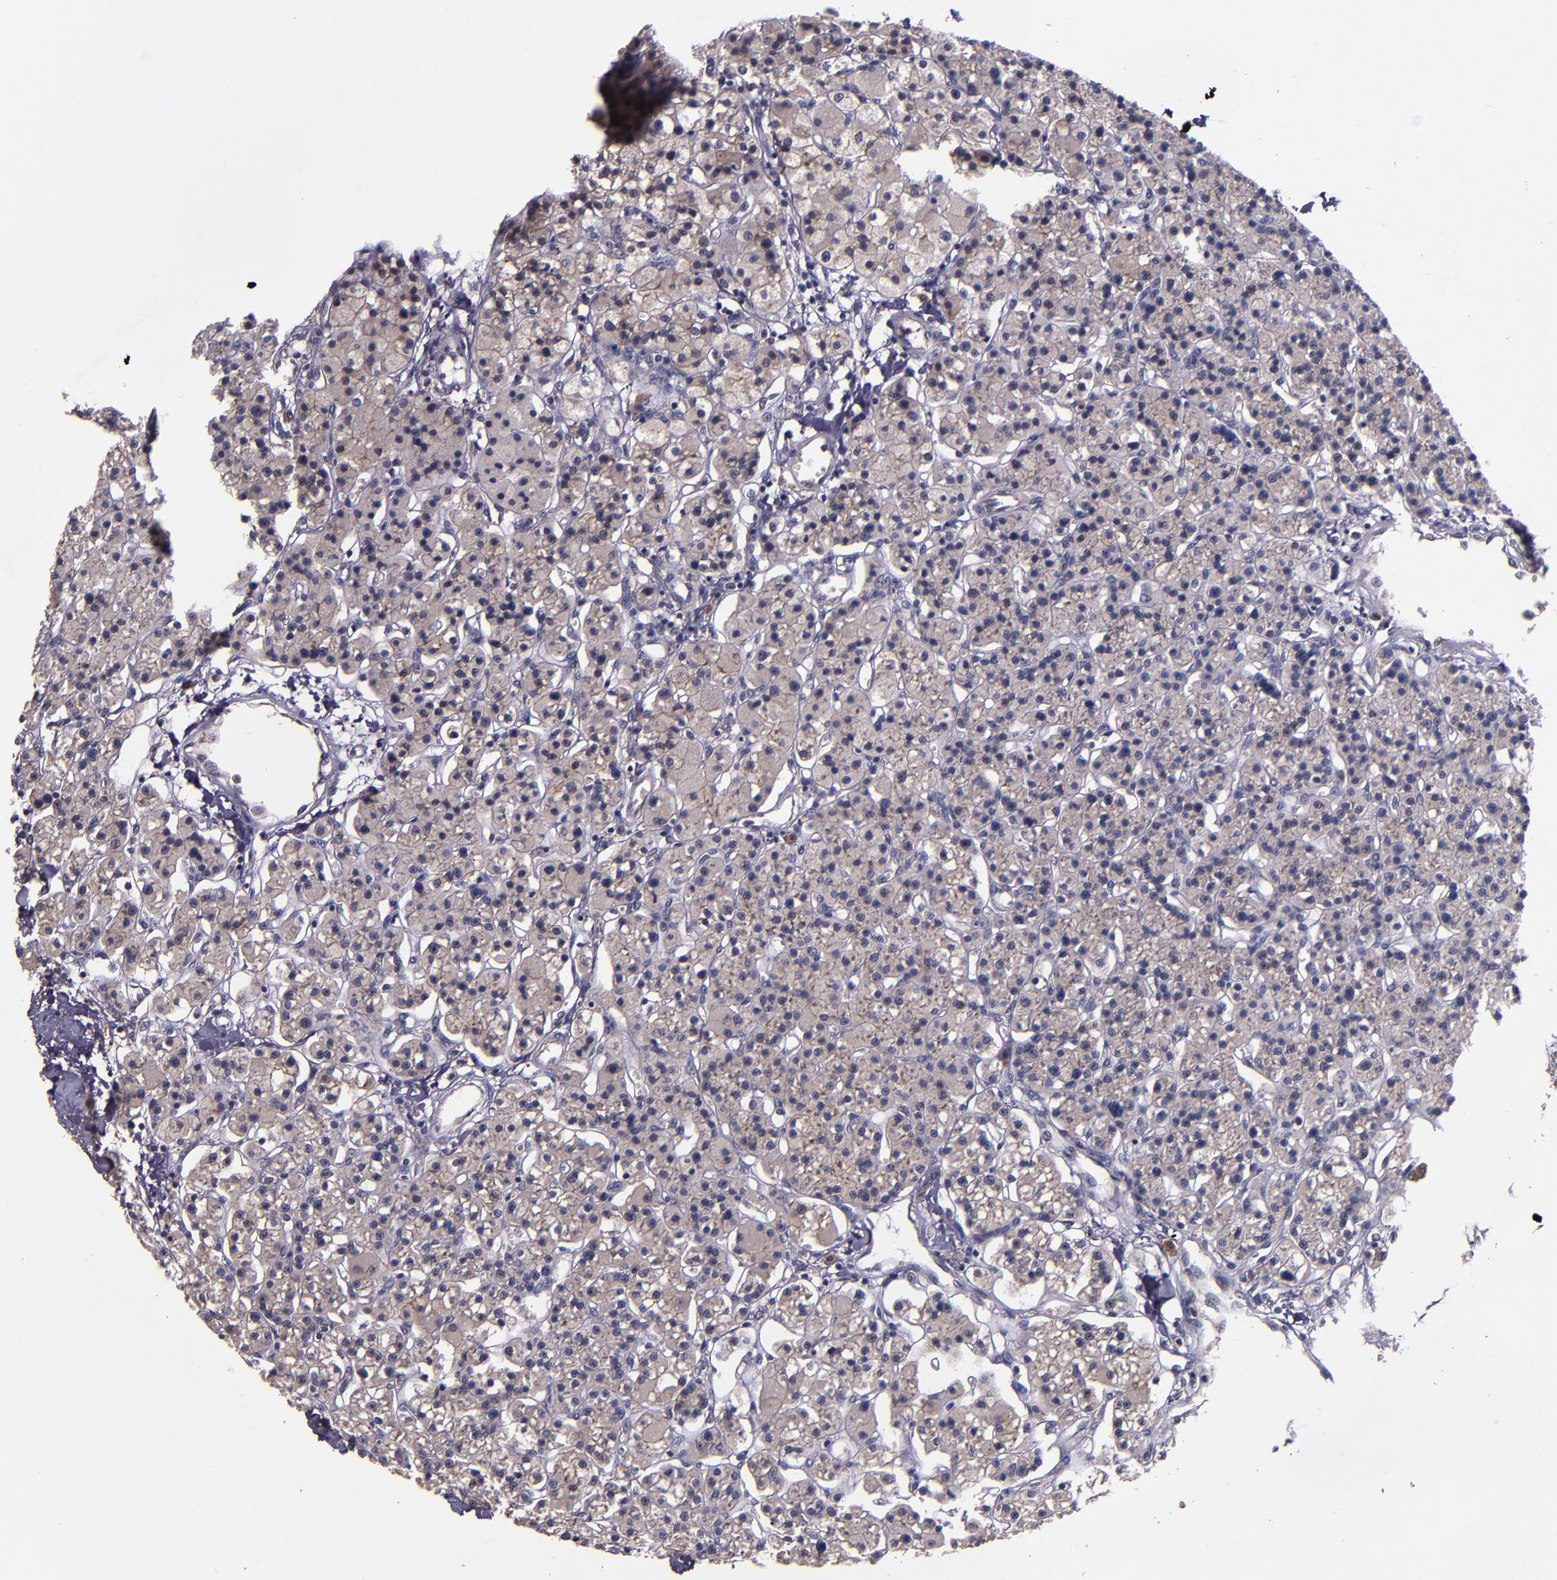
{"staining": {"intensity": "weak", "quantity": ">75%", "location": "cytoplasmic/membranous"}, "tissue": "parathyroid gland", "cell_type": "Glandular cells", "image_type": "normal", "snomed": [{"axis": "morphology", "description": "Normal tissue, NOS"}, {"axis": "topography", "description": "Parathyroid gland"}], "caption": "Protein staining demonstrates weak cytoplasmic/membranous staining in approximately >75% of glandular cells in normal parathyroid gland. (Stains: DAB in brown, nuclei in blue, Microscopy: brightfield microscopy at high magnification).", "gene": "PRAF2", "patient": {"sex": "female", "age": 58}}